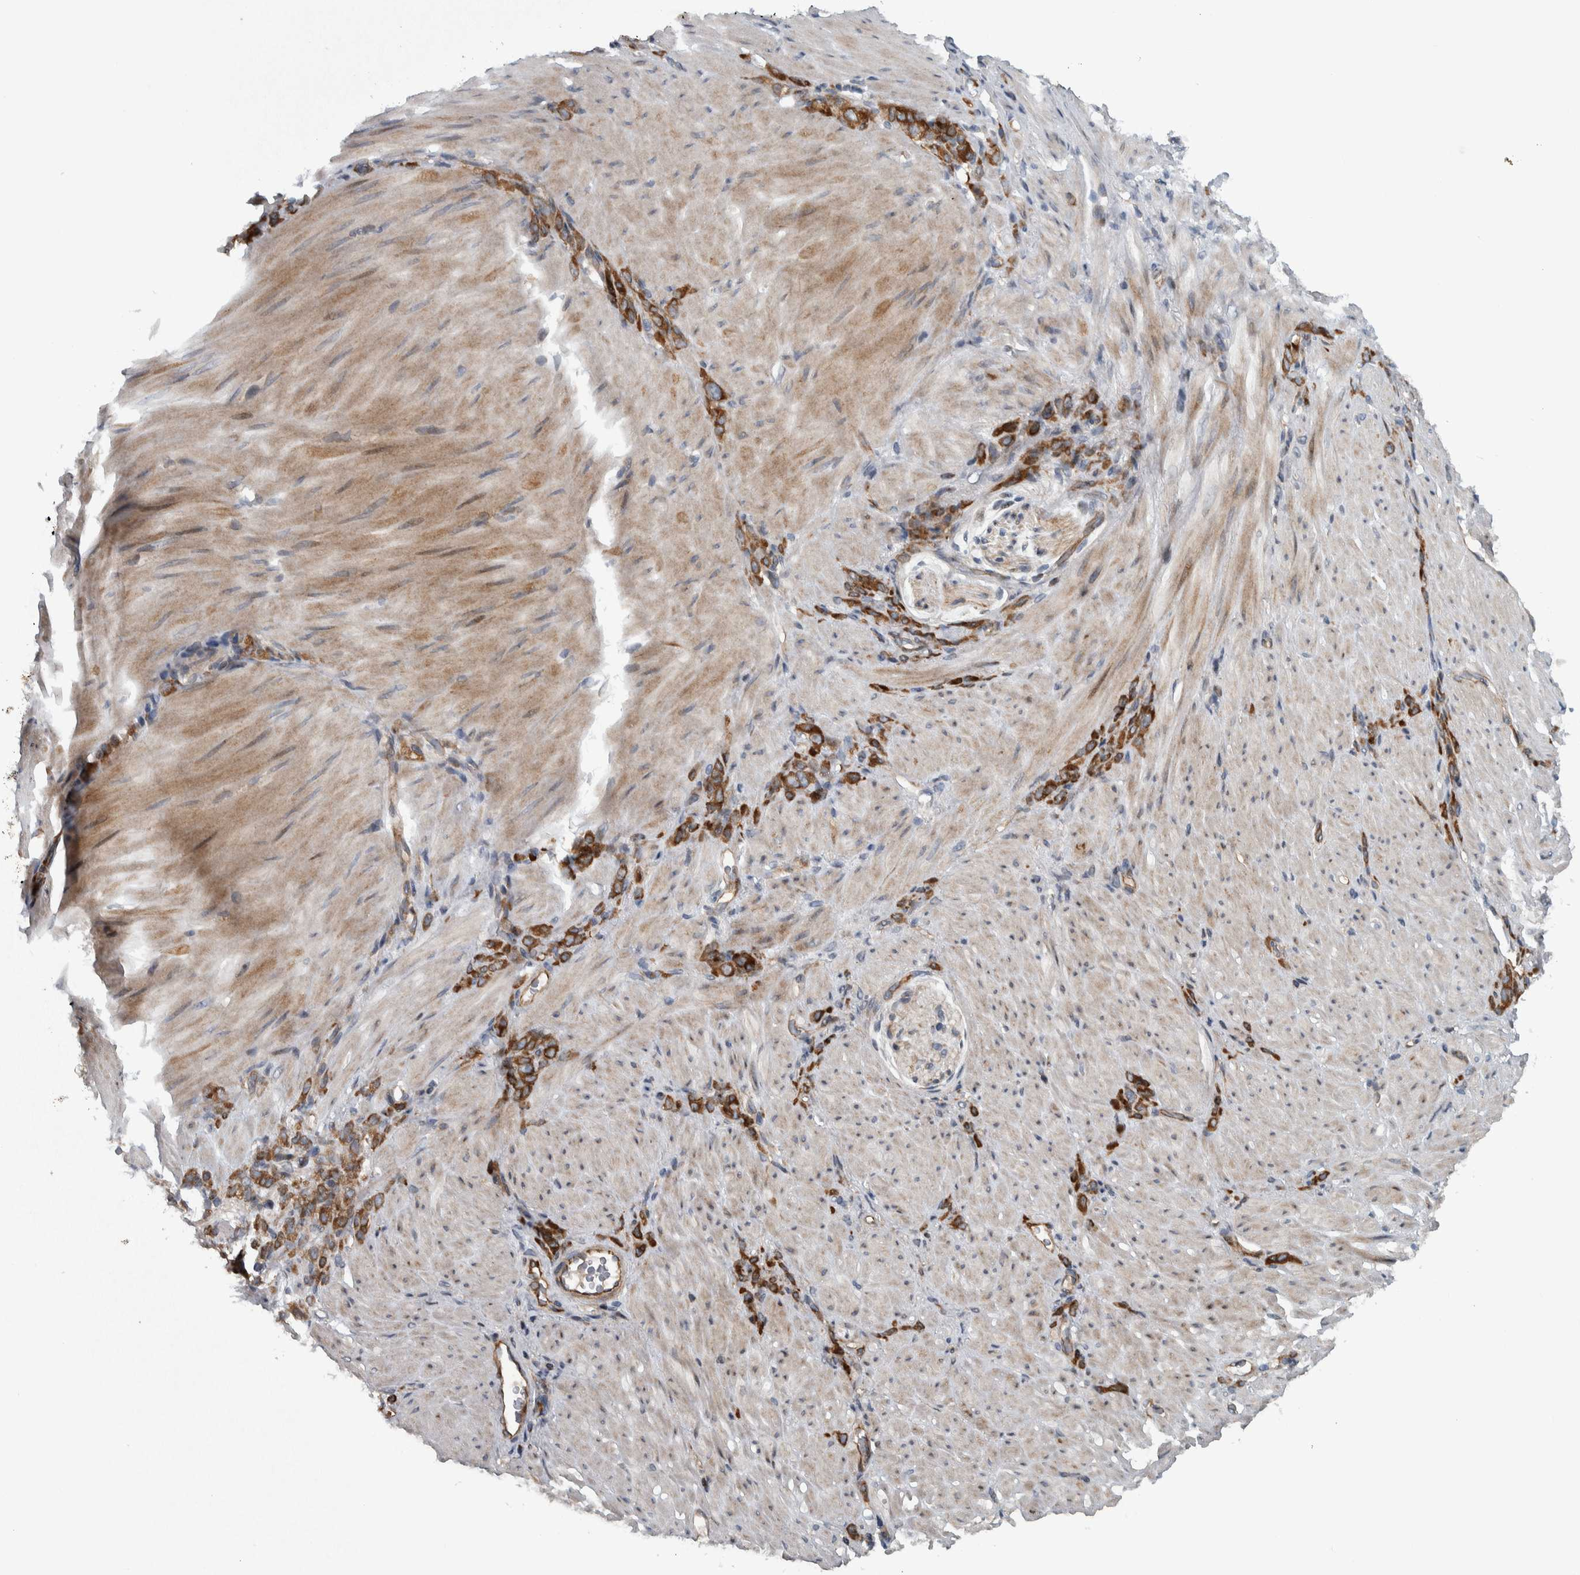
{"staining": {"intensity": "strong", "quantity": ">75%", "location": "cytoplasmic/membranous"}, "tissue": "stomach cancer", "cell_type": "Tumor cells", "image_type": "cancer", "snomed": [{"axis": "morphology", "description": "Normal tissue, NOS"}, {"axis": "morphology", "description": "Adenocarcinoma, NOS"}, {"axis": "topography", "description": "Stomach"}], "caption": "The image reveals staining of adenocarcinoma (stomach), revealing strong cytoplasmic/membranous protein expression (brown color) within tumor cells.", "gene": "BAIAP2L1", "patient": {"sex": "male", "age": 82}}